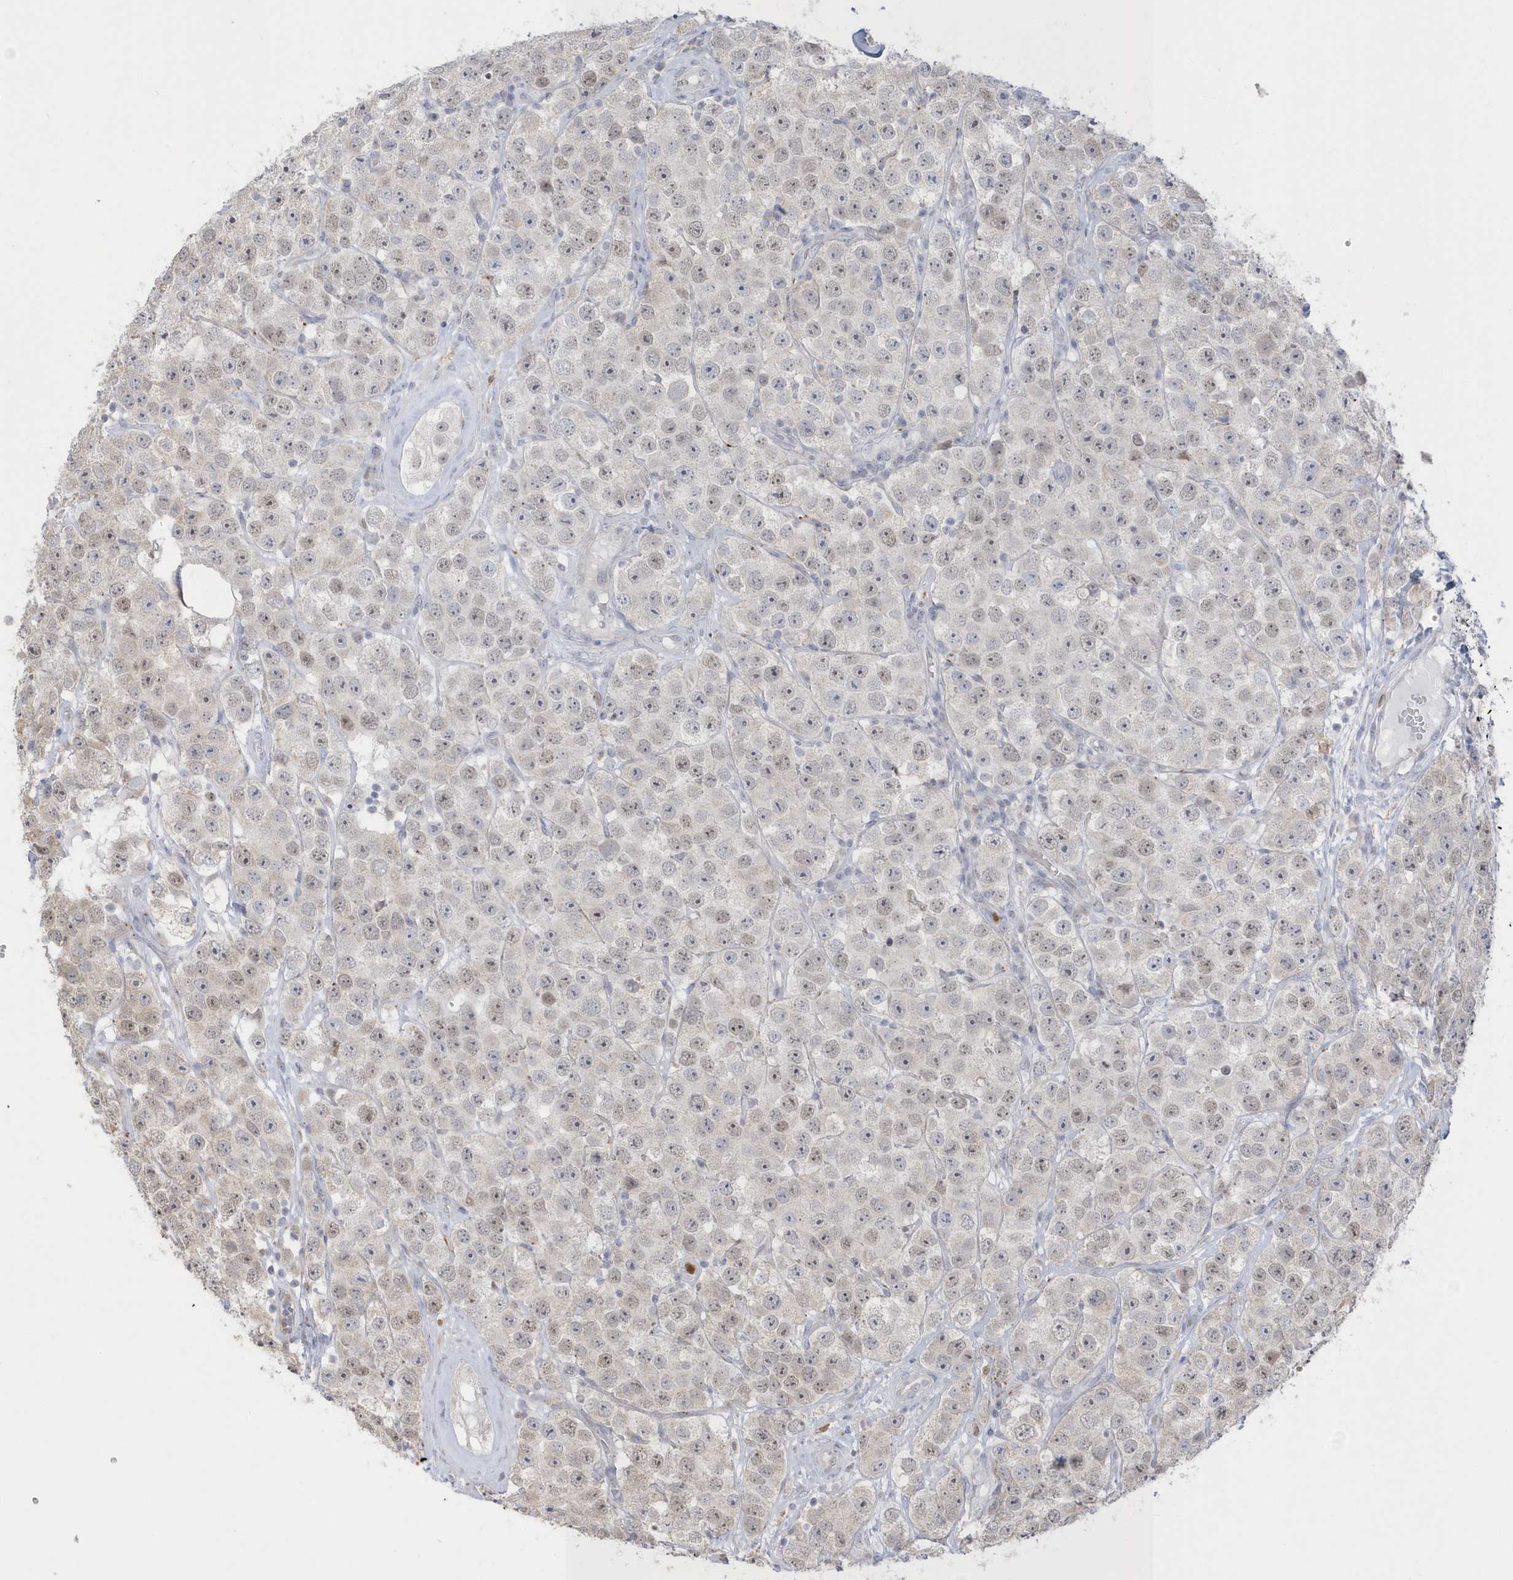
{"staining": {"intensity": "weak", "quantity": "25%-75%", "location": "nuclear"}, "tissue": "testis cancer", "cell_type": "Tumor cells", "image_type": "cancer", "snomed": [{"axis": "morphology", "description": "Seminoma, NOS"}, {"axis": "topography", "description": "Testis"}], "caption": "An image showing weak nuclear staining in about 25%-75% of tumor cells in testis cancer (seminoma), as visualized by brown immunohistochemical staining.", "gene": "NAF1", "patient": {"sex": "male", "age": 28}}